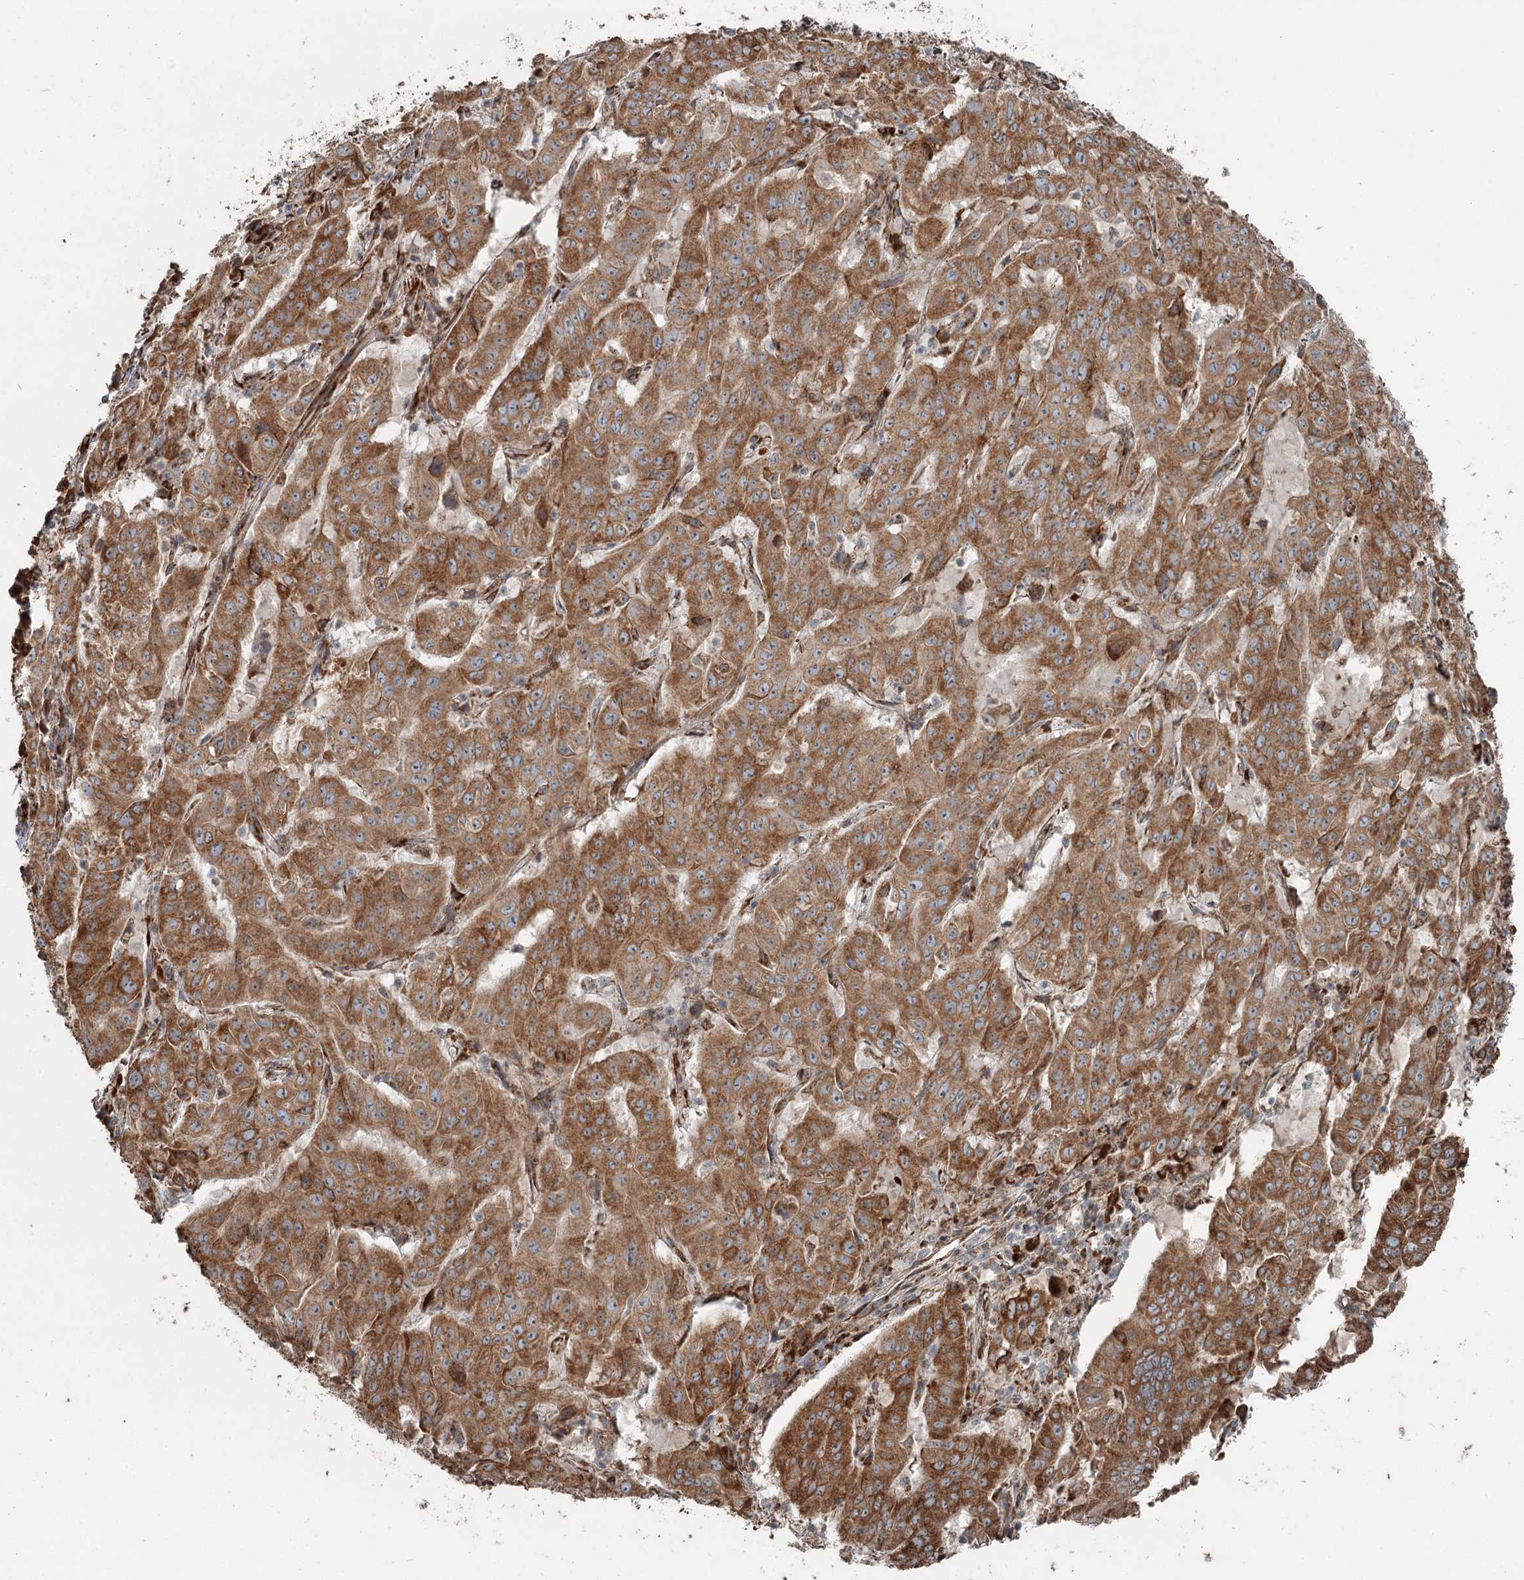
{"staining": {"intensity": "moderate", "quantity": ">75%", "location": "cytoplasmic/membranous"}, "tissue": "pancreatic cancer", "cell_type": "Tumor cells", "image_type": "cancer", "snomed": [{"axis": "morphology", "description": "Adenocarcinoma, NOS"}, {"axis": "topography", "description": "Pancreas"}], "caption": "Immunohistochemical staining of human adenocarcinoma (pancreatic) shows moderate cytoplasmic/membranous protein expression in approximately >75% of tumor cells.", "gene": "RASSF8", "patient": {"sex": "male", "age": 63}}